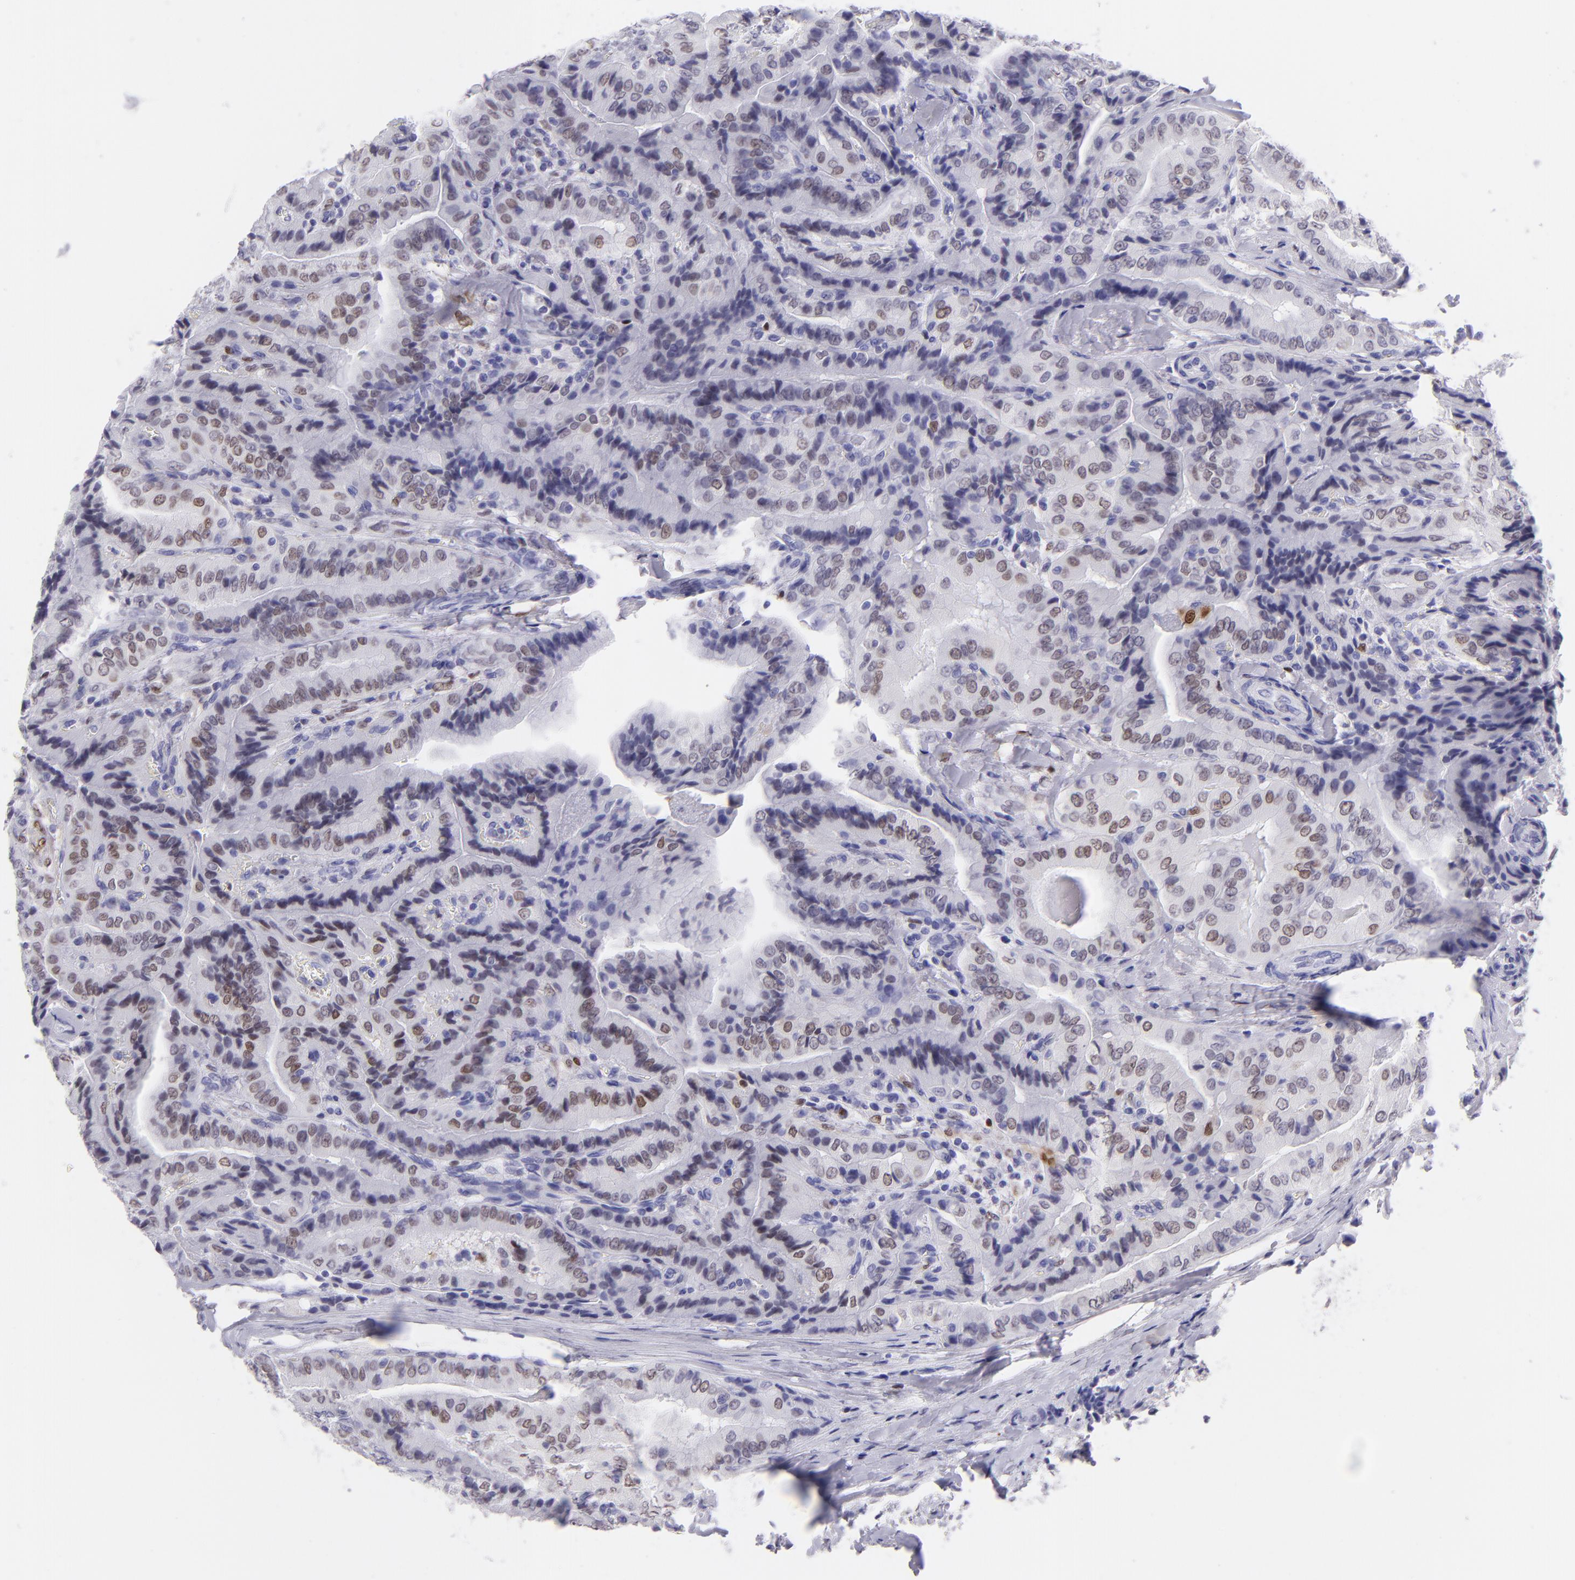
{"staining": {"intensity": "moderate", "quantity": "25%-75%", "location": "nuclear"}, "tissue": "thyroid cancer", "cell_type": "Tumor cells", "image_type": "cancer", "snomed": [{"axis": "morphology", "description": "Papillary adenocarcinoma, NOS"}, {"axis": "topography", "description": "Thyroid gland"}], "caption": "There is medium levels of moderate nuclear positivity in tumor cells of papillary adenocarcinoma (thyroid), as demonstrated by immunohistochemical staining (brown color).", "gene": "MITF", "patient": {"sex": "female", "age": 71}}